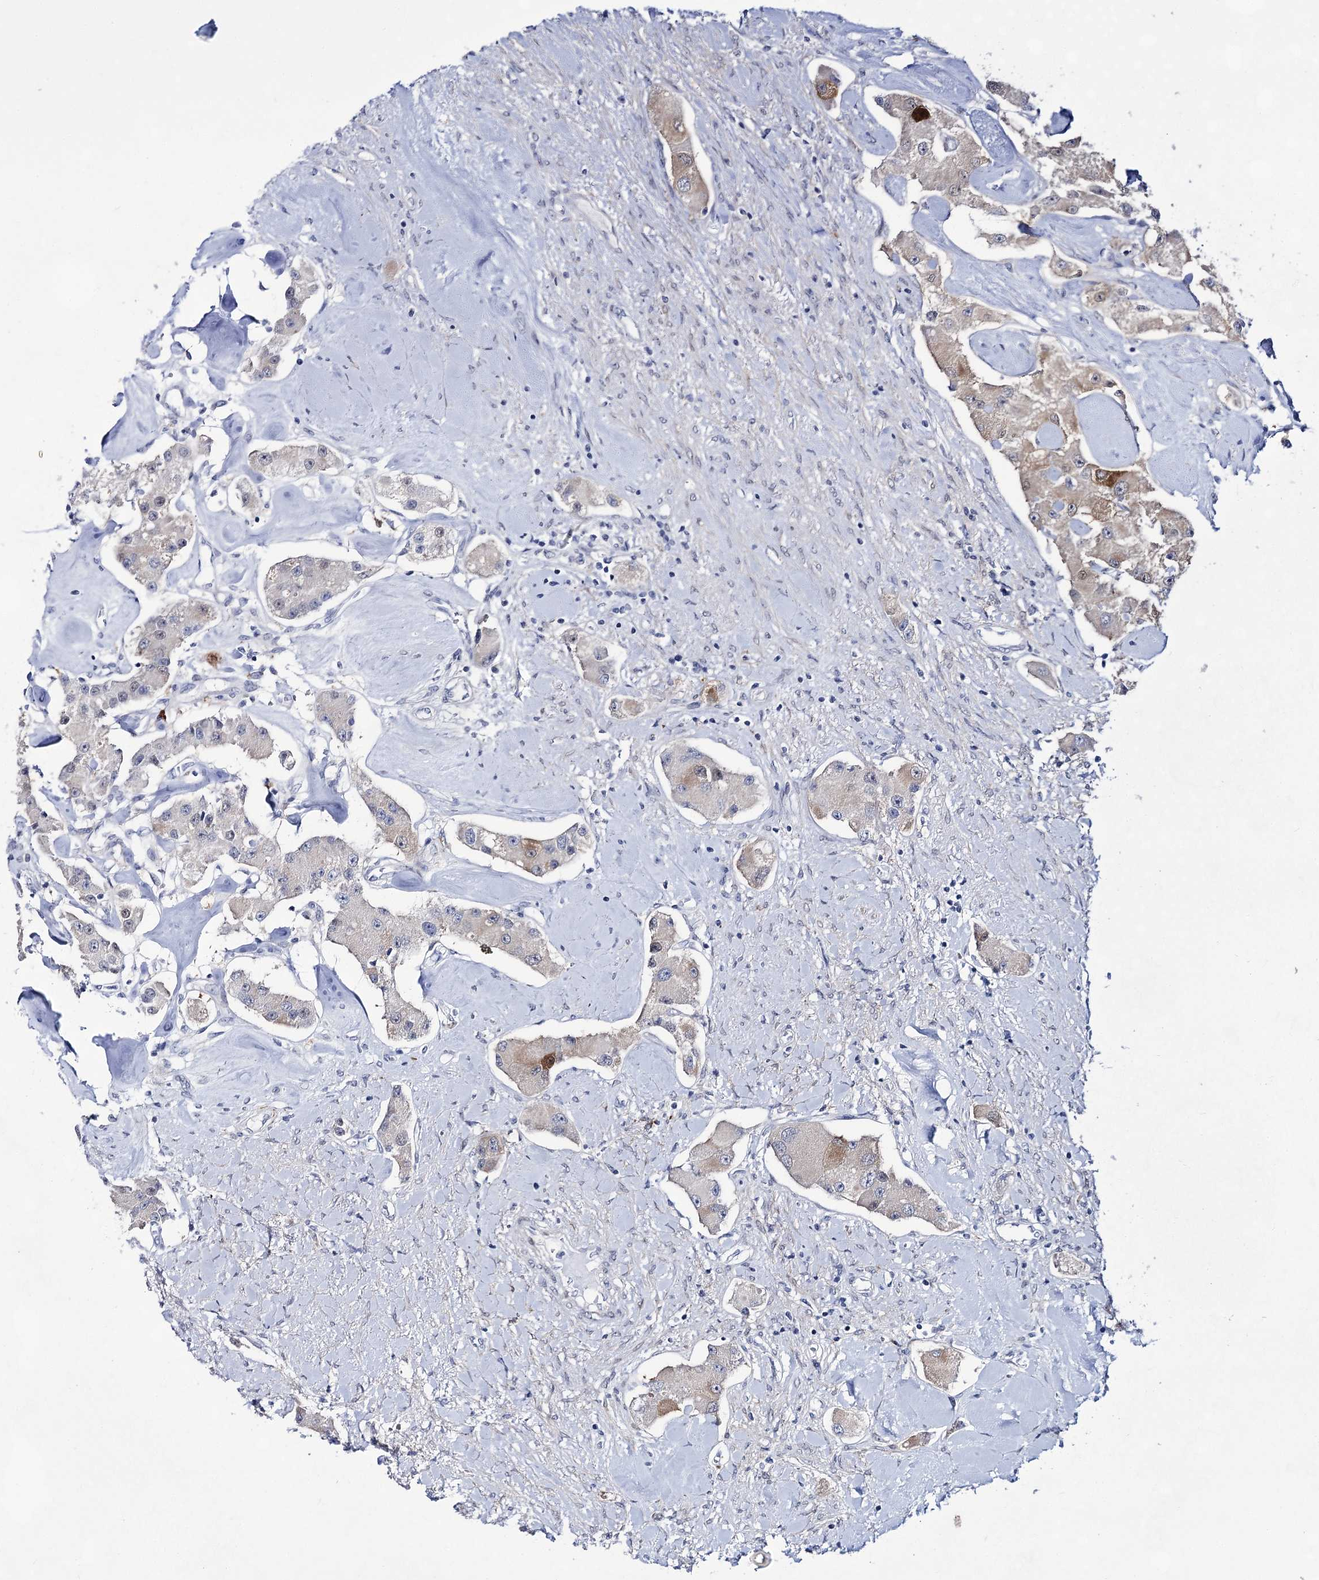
{"staining": {"intensity": "strong", "quantity": "<25%", "location": "cytoplasmic/membranous"}, "tissue": "carcinoid", "cell_type": "Tumor cells", "image_type": "cancer", "snomed": [{"axis": "morphology", "description": "Carcinoid, malignant, NOS"}, {"axis": "topography", "description": "Pancreas"}], "caption": "About <25% of tumor cells in human malignant carcinoid demonstrate strong cytoplasmic/membranous protein staining as visualized by brown immunohistochemical staining.", "gene": "UGDH", "patient": {"sex": "male", "age": 41}}